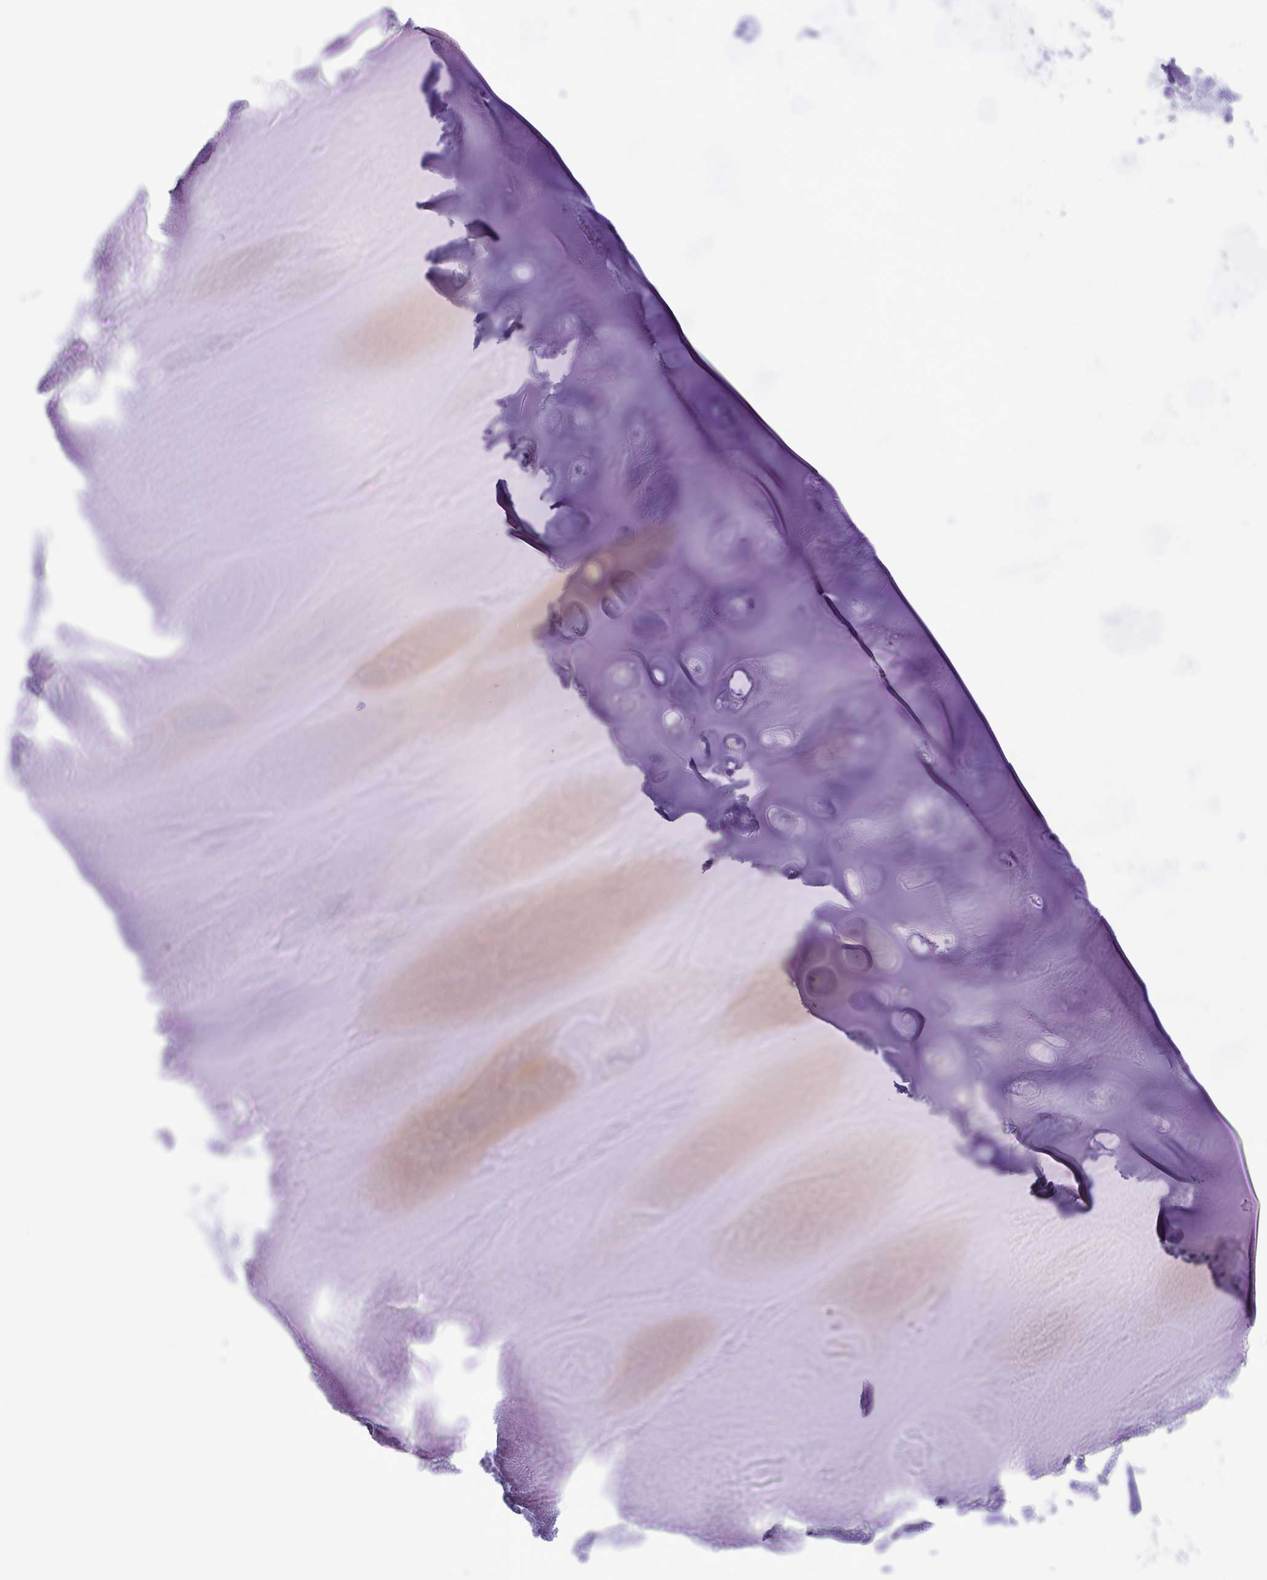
{"staining": {"intensity": "negative", "quantity": "none", "location": "none"}, "tissue": "adipose tissue", "cell_type": "Adipocytes", "image_type": "normal", "snomed": [{"axis": "morphology", "description": "Normal tissue, NOS"}, {"axis": "morphology", "description": "Squamous cell carcinoma, NOS"}, {"axis": "topography", "description": "Cartilage tissue"}, {"axis": "topography", "description": "Bronchus"}, {"axis": "topography", "description": "Lung"}], "caption": "Immunohistochemistry (IHC) of normal human adipose tissue reveals no expression in adipocytes.", "gene": "TSPY10", "patient": {"sex": "male", "age": 66}}